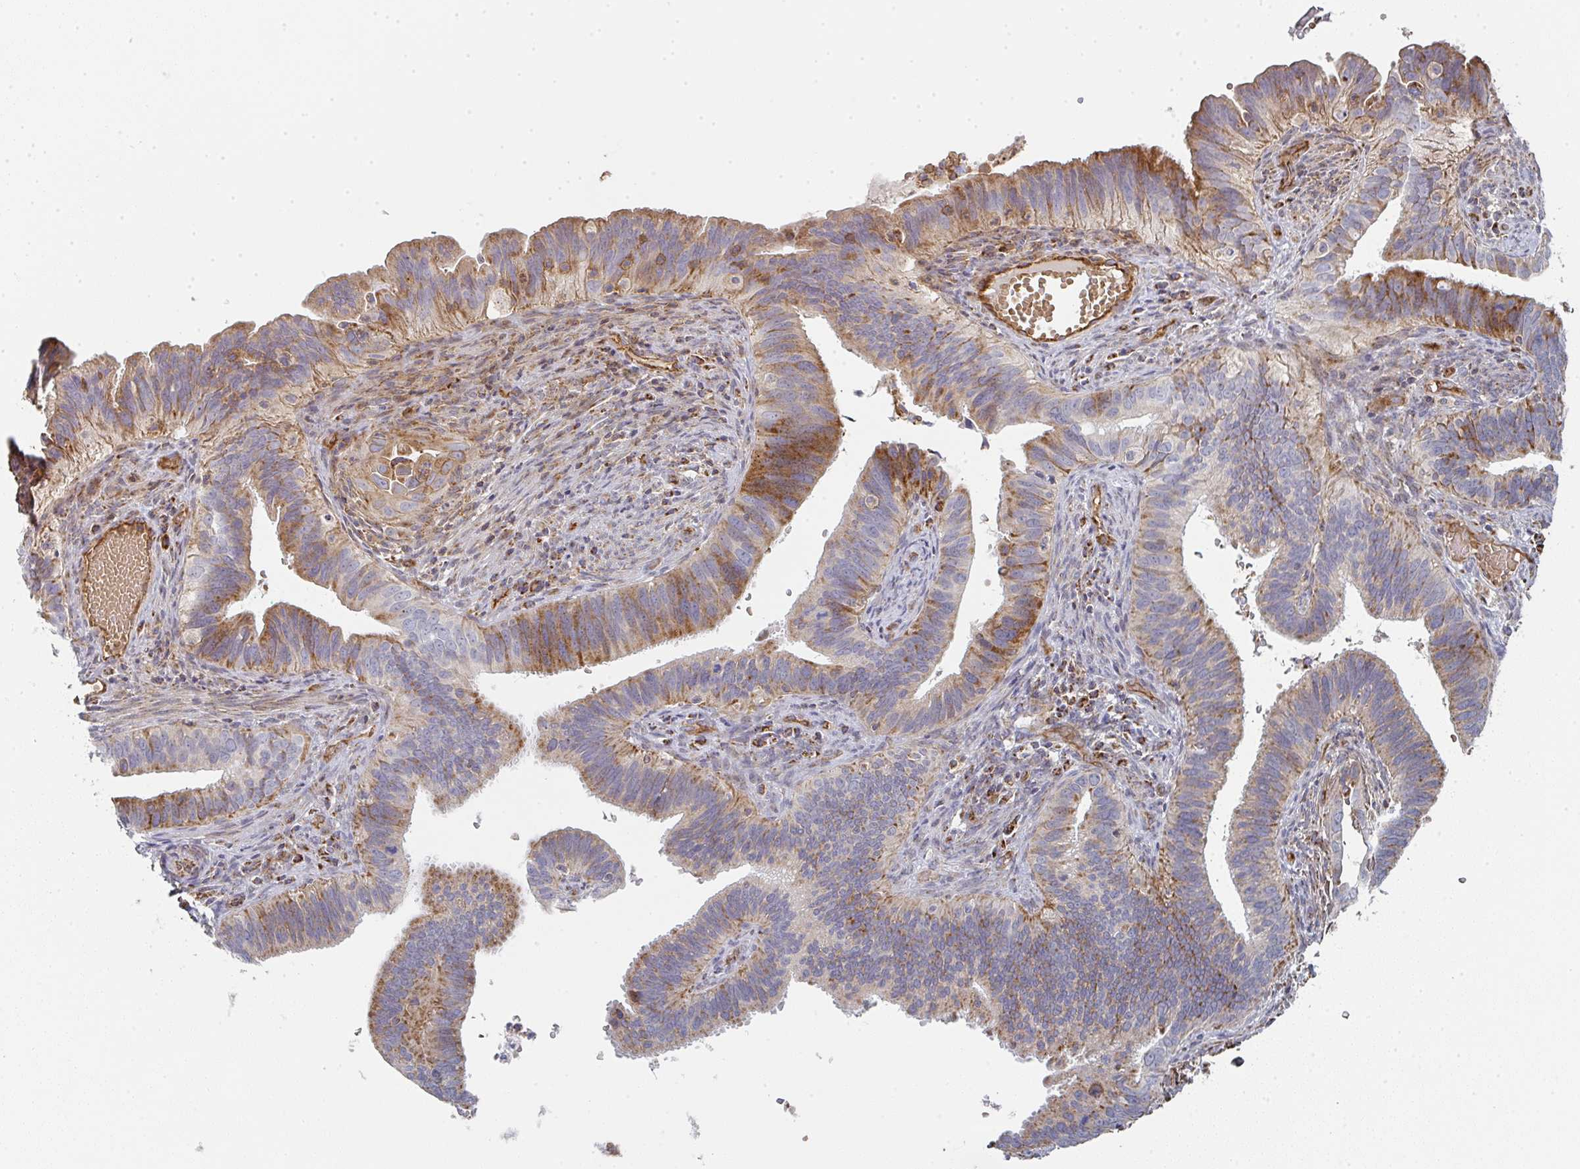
{"staining": {"intensity": "moderate", "quantity": "25%-75%", "location": "cytoplasmic/membranous"}, "tissue": "cervical cancer", "cell_type": "Tumor cells", "image_type": "cancer", "snomed": [{"axis": "morphology", "description": "Adenocarcinoma, NOS"}, {"axis": "topography", "description": "Cervix"}], "caption": "Tumor cells exhibit medium levels of moderate cytoplasmic/membranous positivity in approximately 25%-75% of cells in human cervical cancer (adenocarcinoma).", "gene": "ZNF526", "patient": {"sex": "female", "age": 42}}